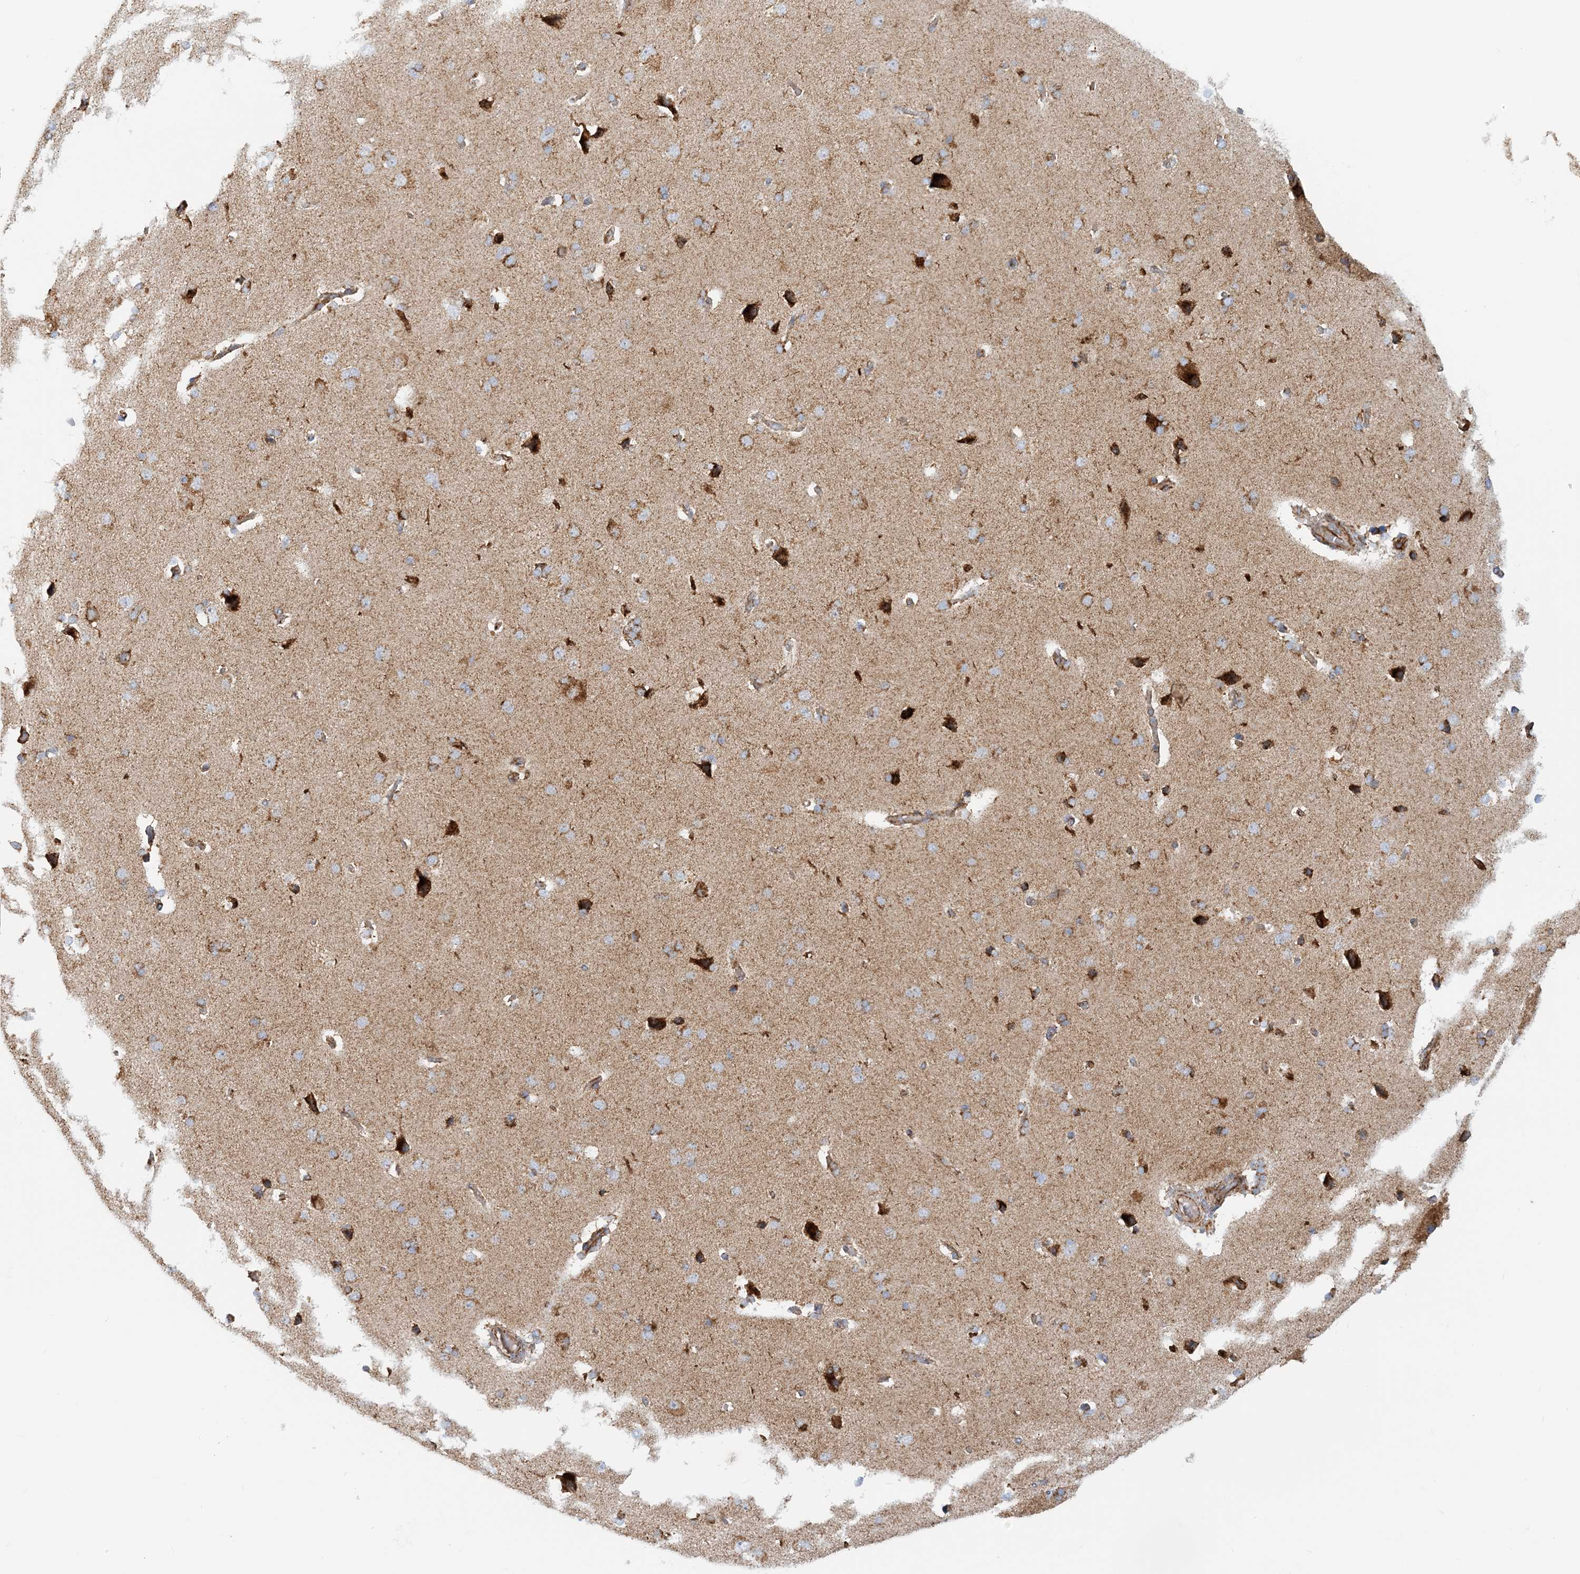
{"staining": {"intensity": "moderate", "quantity": "25%-75%", "location": "cytoplasmic/membranous"}, "tissue": "cerebral cortex", "cell_type": "Endothelial cells", "image_type": "normal", "snomed": [{"axis": "morphology", "description": "Normal tissue, NOS"}, {"axis": "topography", "description": "Cerebral cortex"}], "caption": "Unremarkable cerebral cortex was stained to show a protein in brown. There is medium levels of moderate cytoplasmic/membranous expression in approximately 25%-75% of endothelial cells. (IHC, brightfield microscopy, high magnification).", "gene": "COA3", "patient": {"sex": "male", "age": 62}}